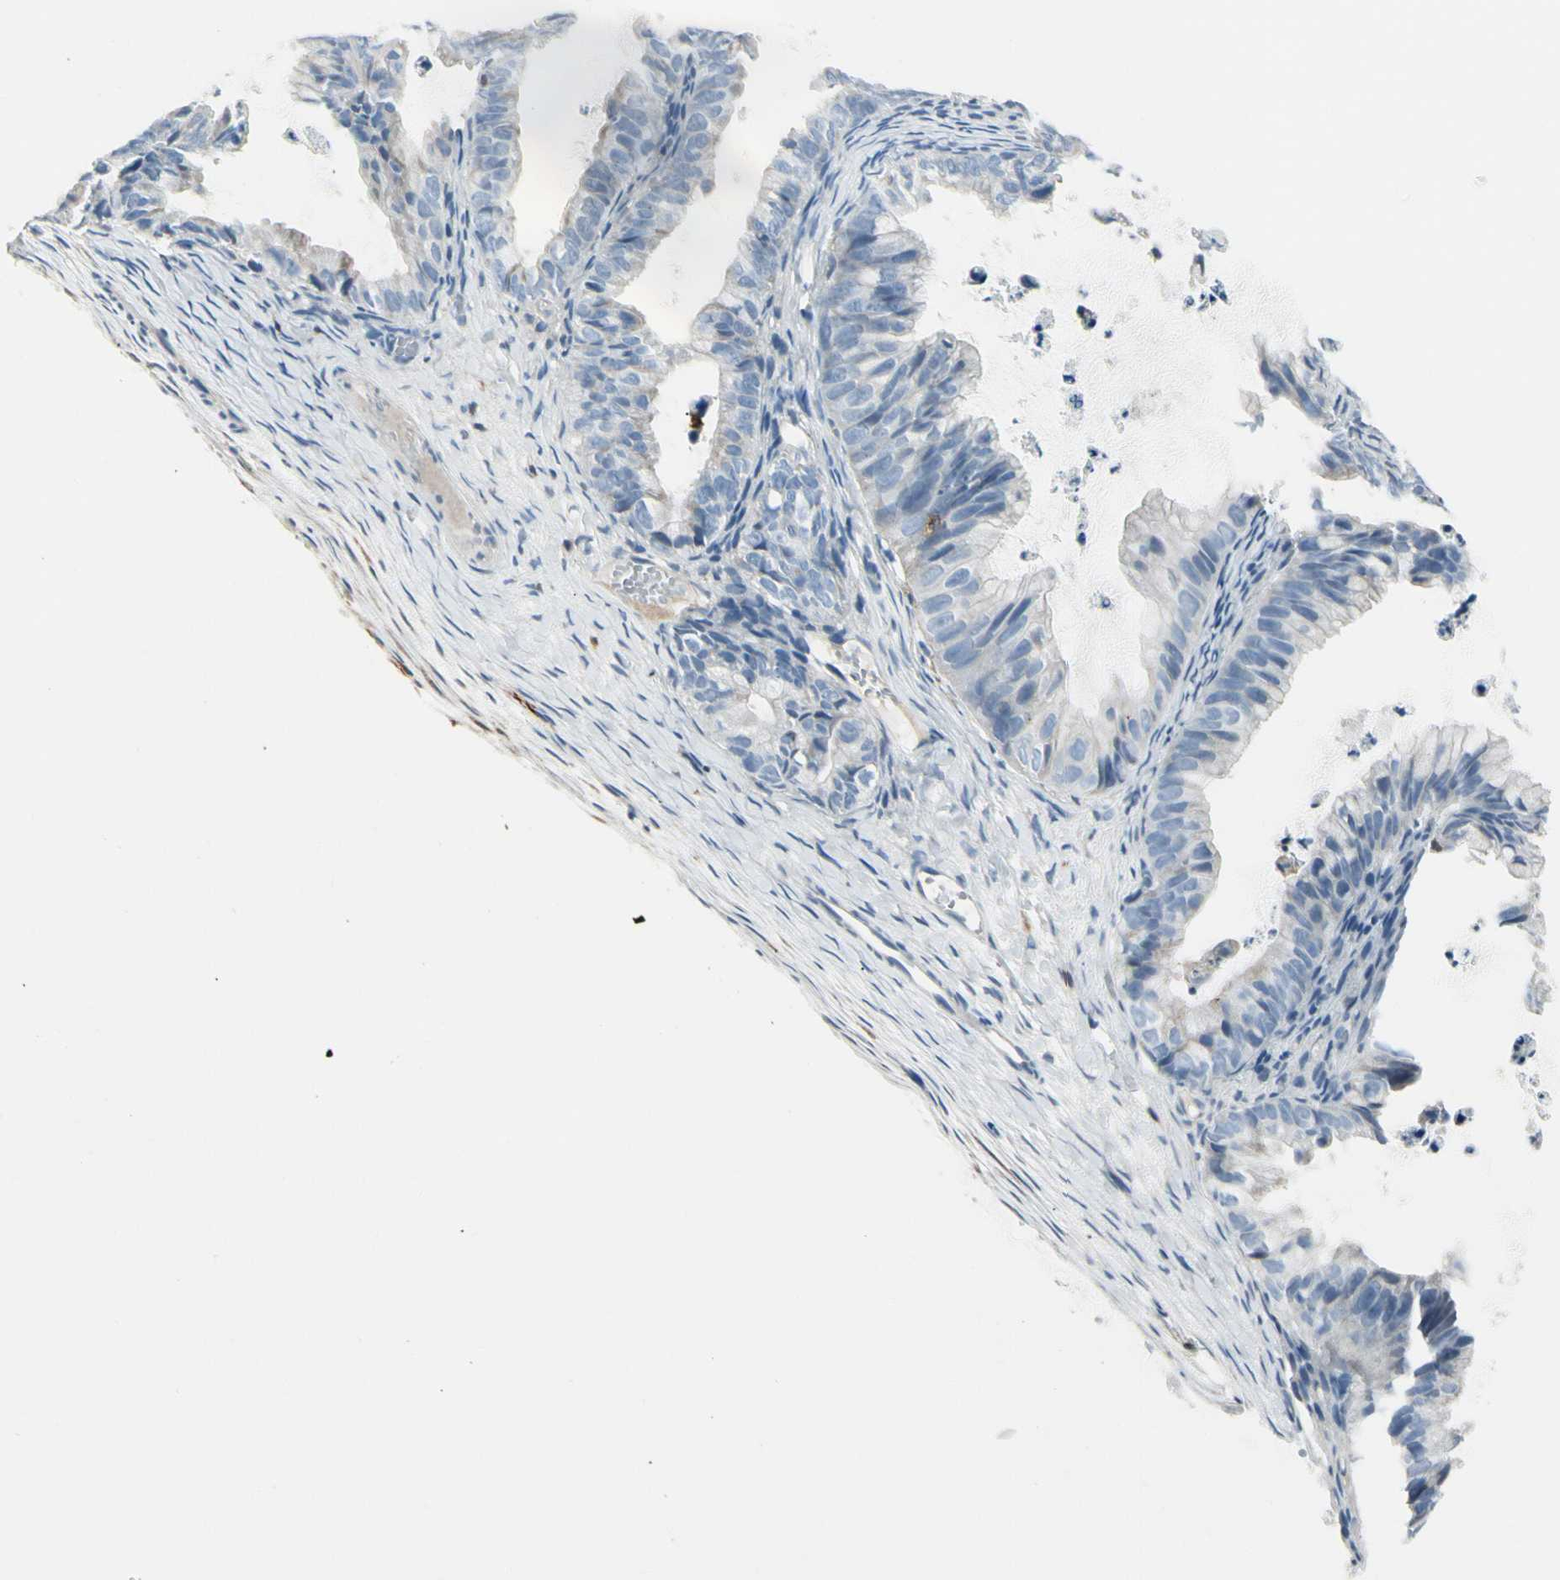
{"staining": {"intensity": "negative", "quantity": "none", "location": "none"}, "tissue": "ovarian cancer", "cell_type": "Tumor cells", "image_type": "cancer", "snomed": [{"axis": "morphology", "description": "Cystadenocarcinoma, mucinous, NOS"}, {"axis": "topography", "description": "Ovary"}], "caption": "Ovarian mucinous cystadenocarcinoma was stained to show a protein in brown. There is no significant expression in tumor cells. The staining was performed using DAB to visualize the protein expression in brown, while the nuclei were stained in blue with hematoxylin (Magnification: 20x).", "gene": "TRAF1", "patient": {"sex": "female", "age": 36}}